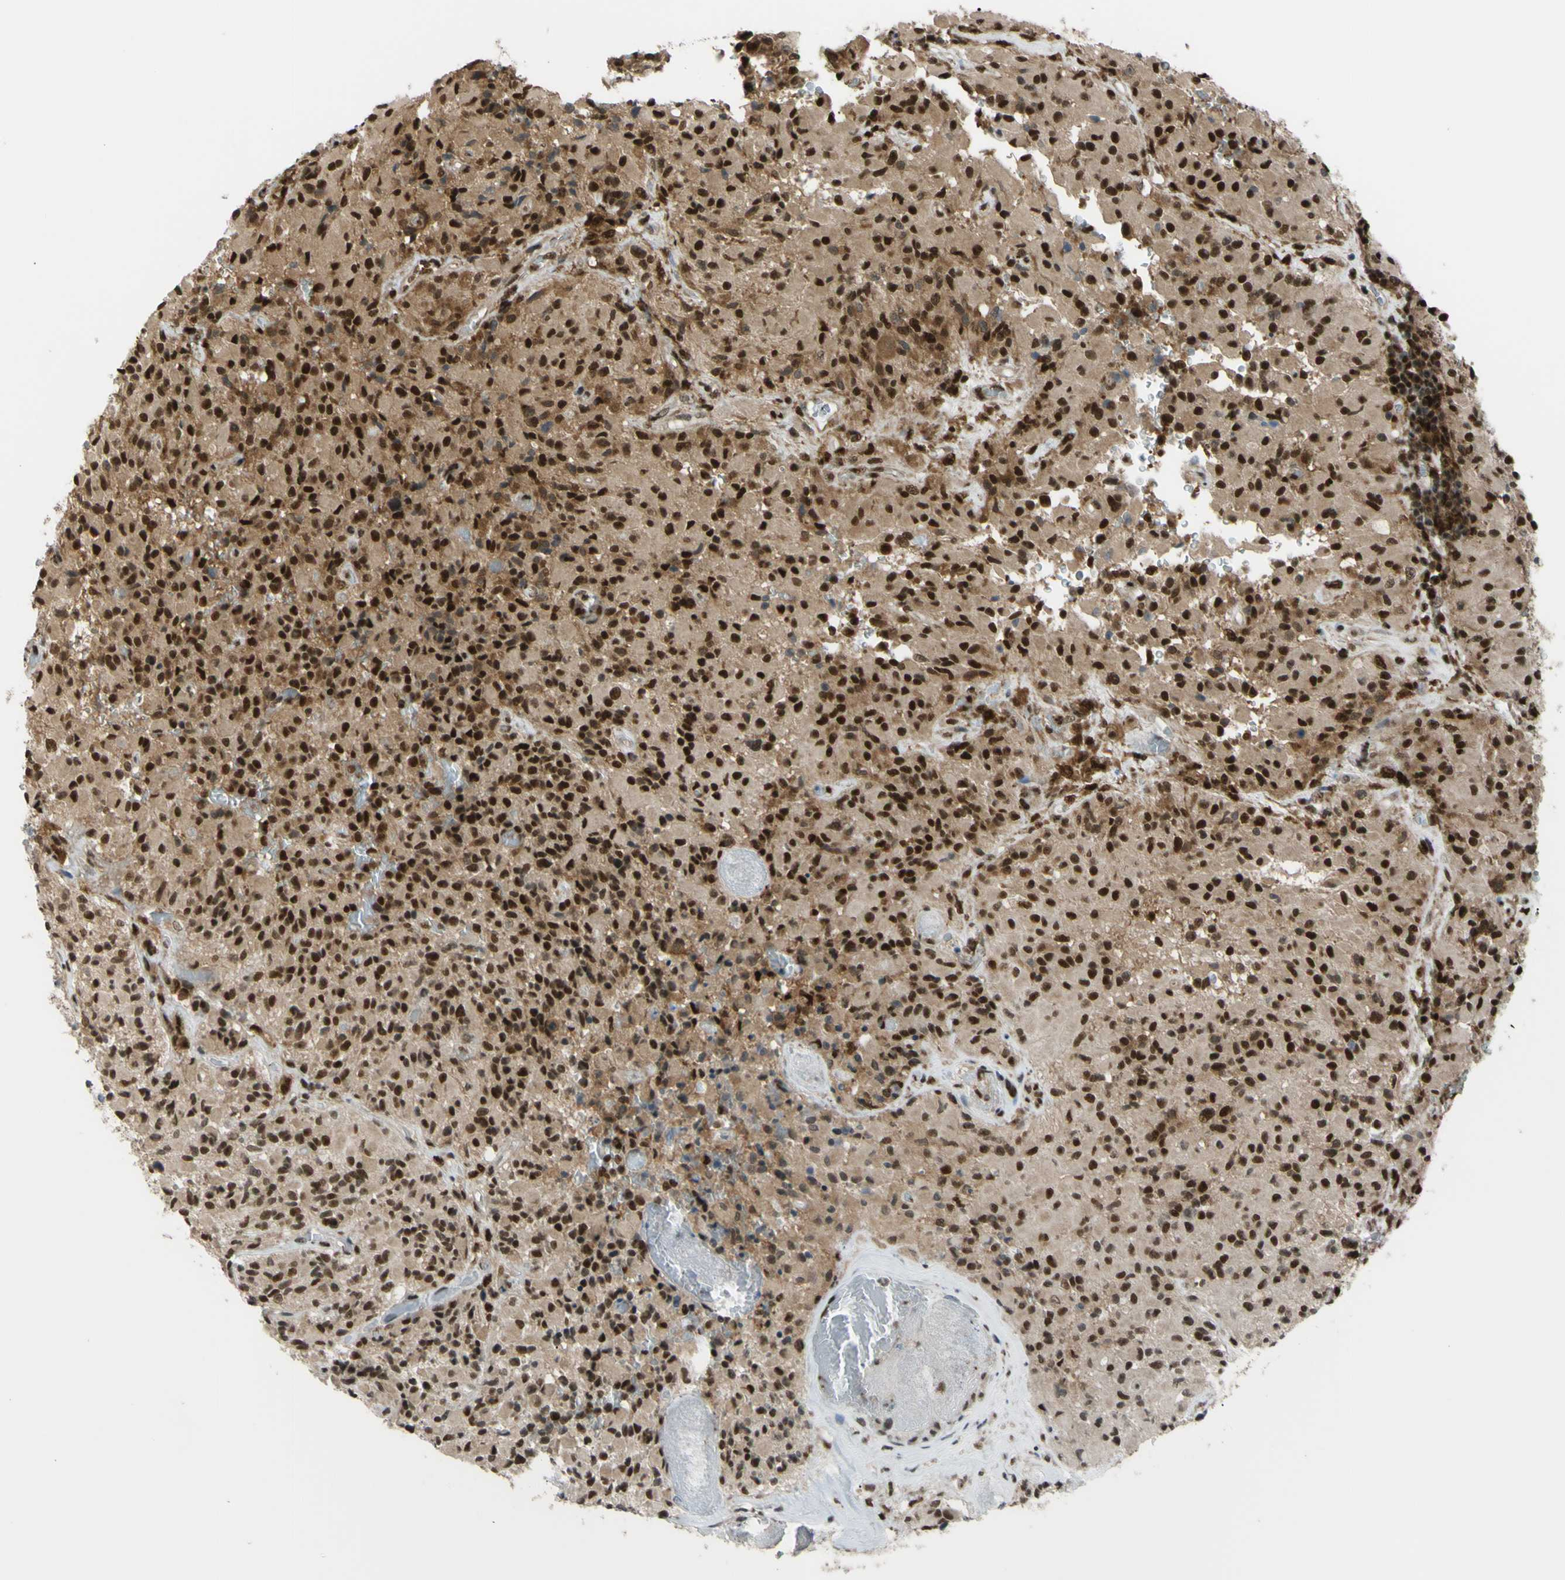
{"staining": {"intensity": "strong", "quantity": ">75%", "location": "cytoplasmic/membranous,nuclear"}, "tissue": "glioma", "cell_type": "Tumor cells", "image_type": "cancer", "snomed": [{"axis": "morphology", "description": "Glioma, malignant, High grade"}, {"axis": "topography", "description": "Brain"}], "caption": "The image demonstrates immunohistochemical staining of malignant glioma (high-grade). There is strong cytoplasmic/membranous and nuclear staining is present in about >75% of tumor cells. The protein of interest is stained brown, and the nuclei are stained in blue (DAB IHC with brightfield microscopy, high magnification).", "gene": "FKBP5", "patient": {"sex": "male", "age": 71}}